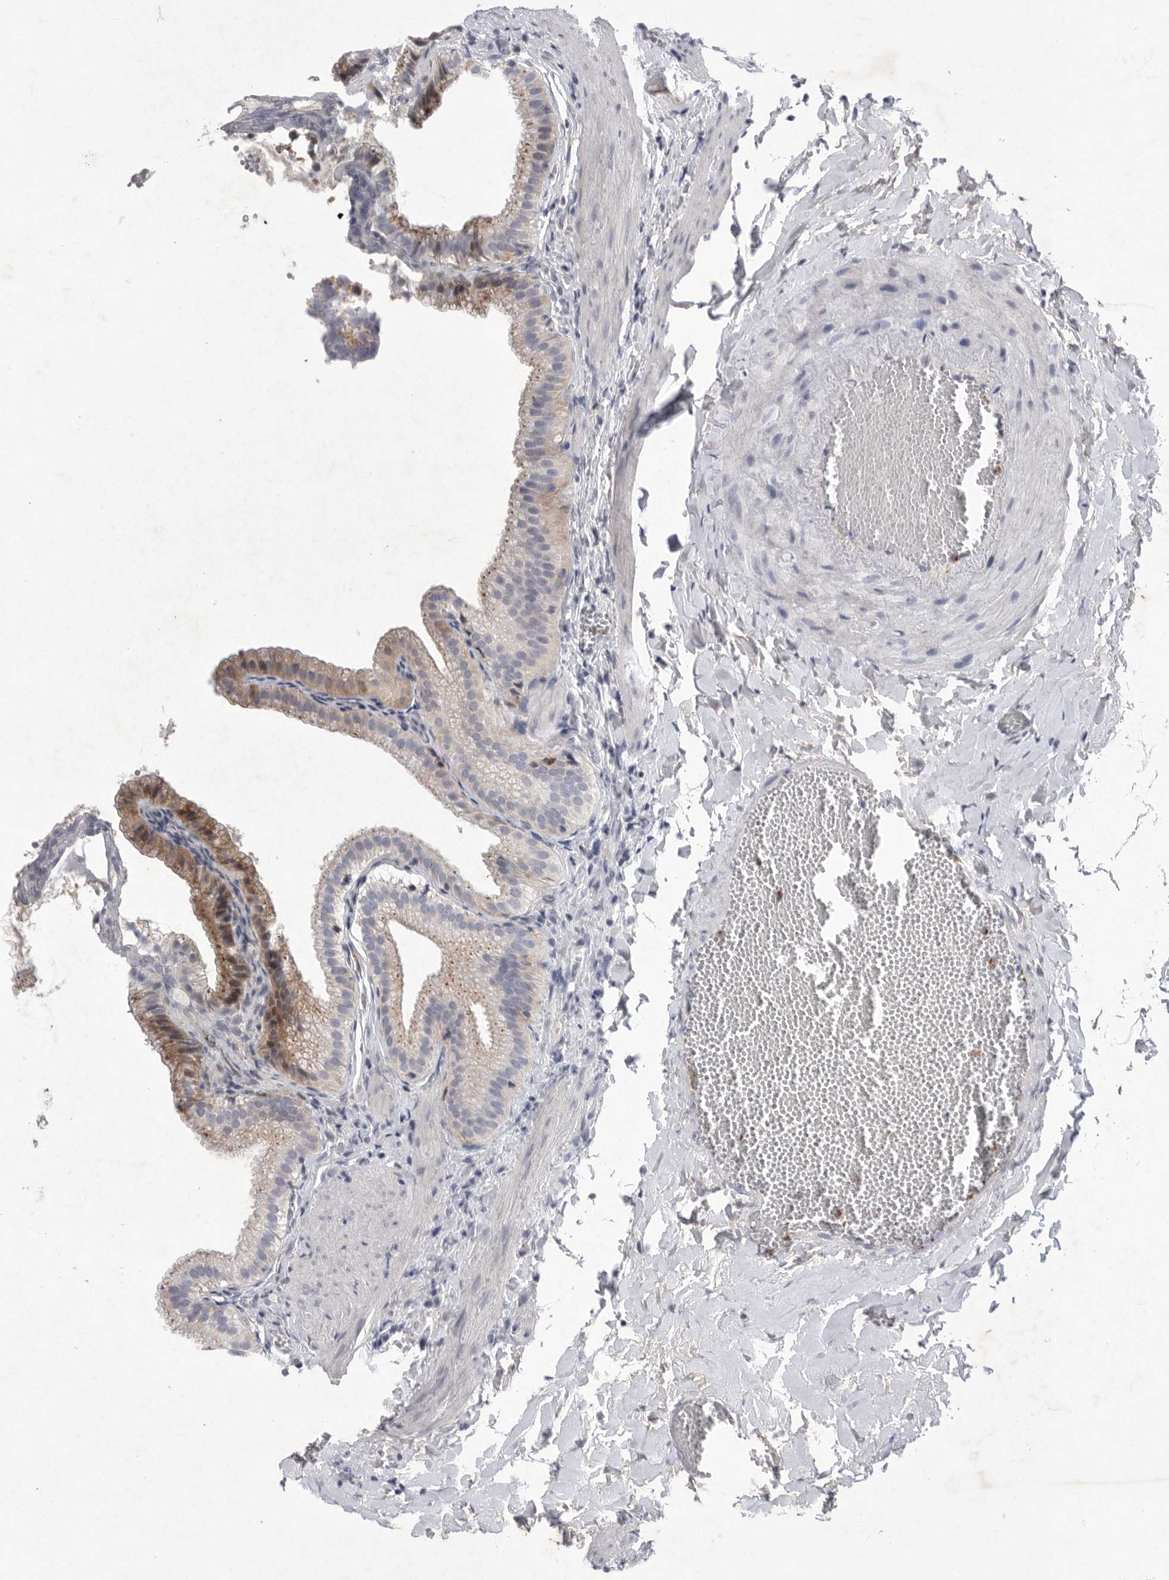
{"staining": {"intensity": "moderate", "quantity": "<25%", "location": "cytoplasmic/membranous"}, "tissue": "gallbladder", "cell_type": "Glandular cells", "image_type": "normal", "snomed": [{"axis": "morphology", "description": "Normal tissue, NOS"}, {"axis": "topography", "description": "Gallbladder"}], "caption": "IHC of normal human gallbladder shows low levels of moderate cytoplasmic/membranous staining in approximately <25% of glandular cells. The staining is performed using DAB brown chromogen to label protein expression. The nuclei are counter-stained blue using hematoxylin.", "gene": "SIGLEC10", "patient": {"sex": "male", "age": 38}}